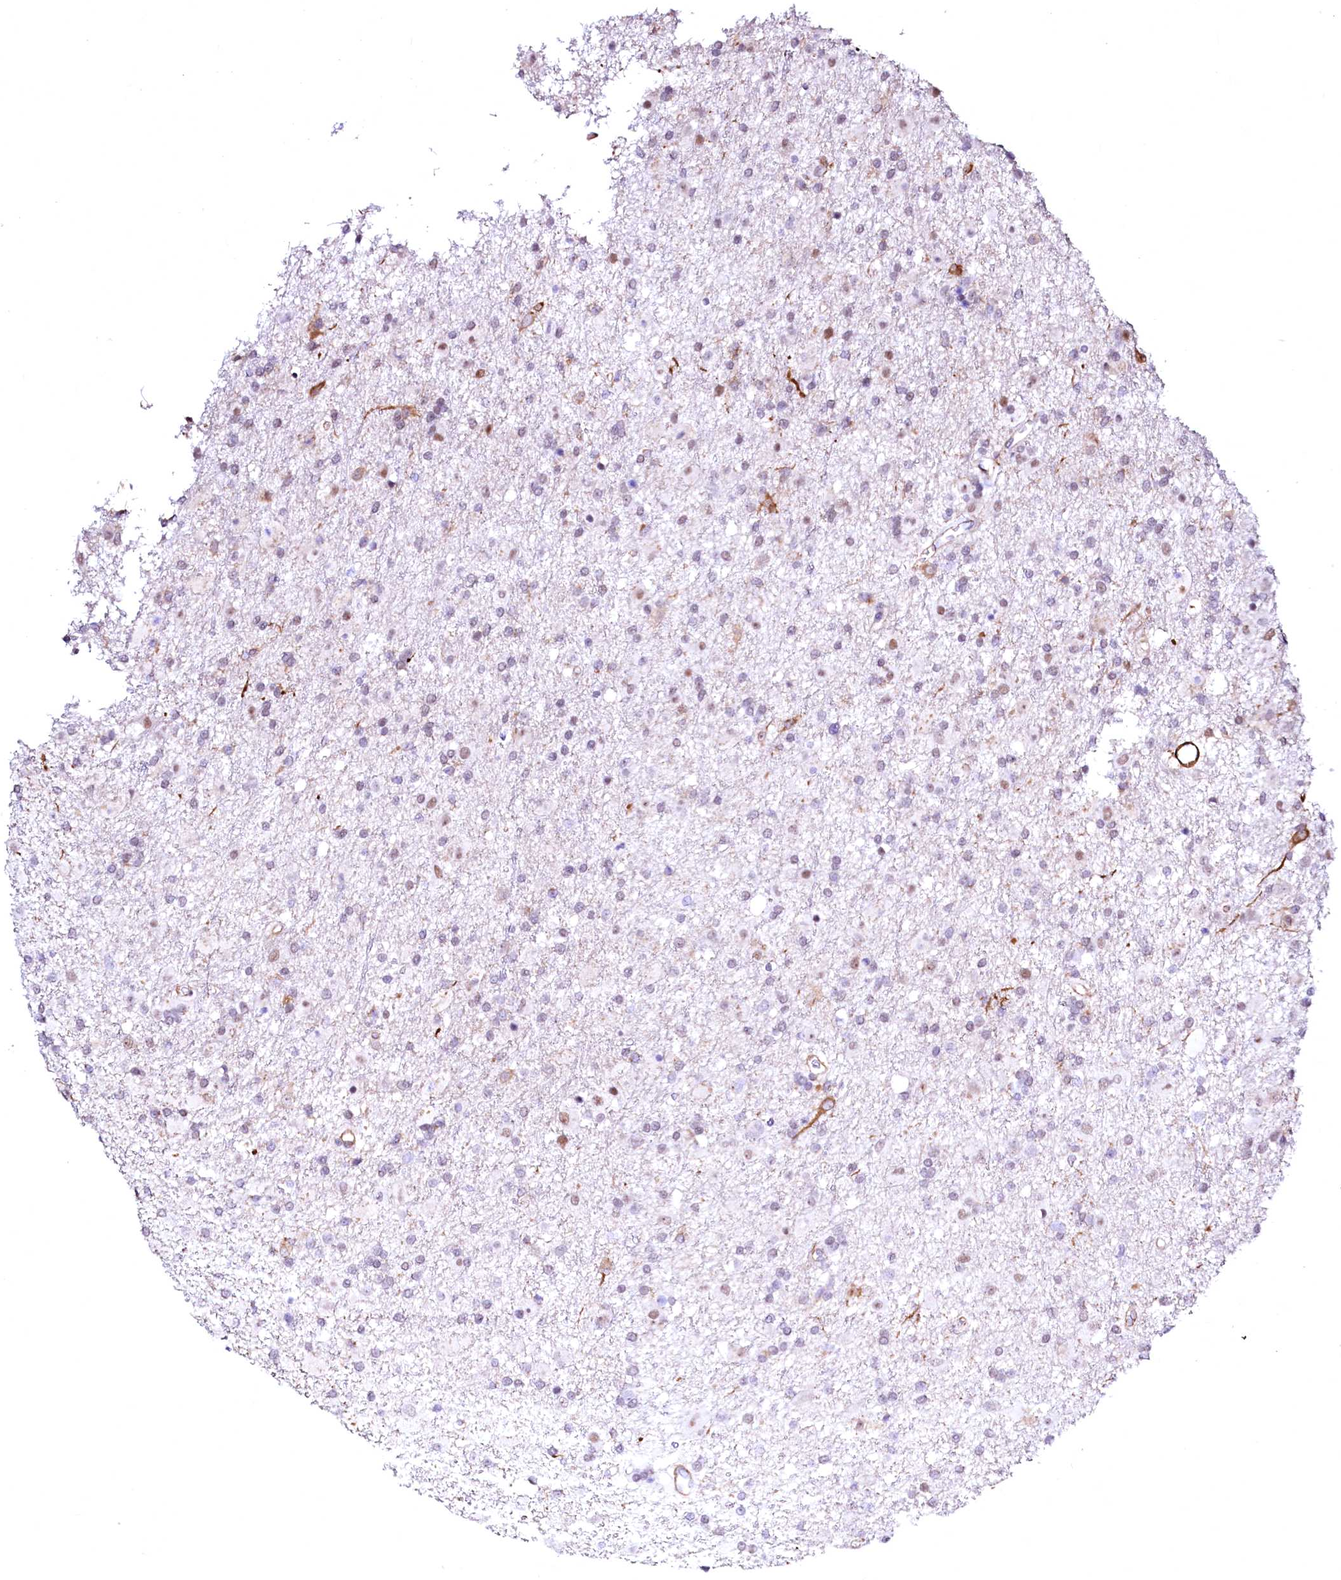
{"staining": {"intensity": "negative", "quantity": "none", "location": "none"}, "tissue": "glioma", "cell_type": "Tumor cells", "image_type": "cancer", "snomed": [{"axis": "morphology", "description": "Glioma, malignant, Low grade"}, {"axis": "topography", "description": "Brain"}], "caption": "Immunohistochemical staining of low-grade glioma (malignant) exhibits no significant positivity in tumor cells.", "gene": "GPR176", "patient": {"sex": "male", "age": 65}}